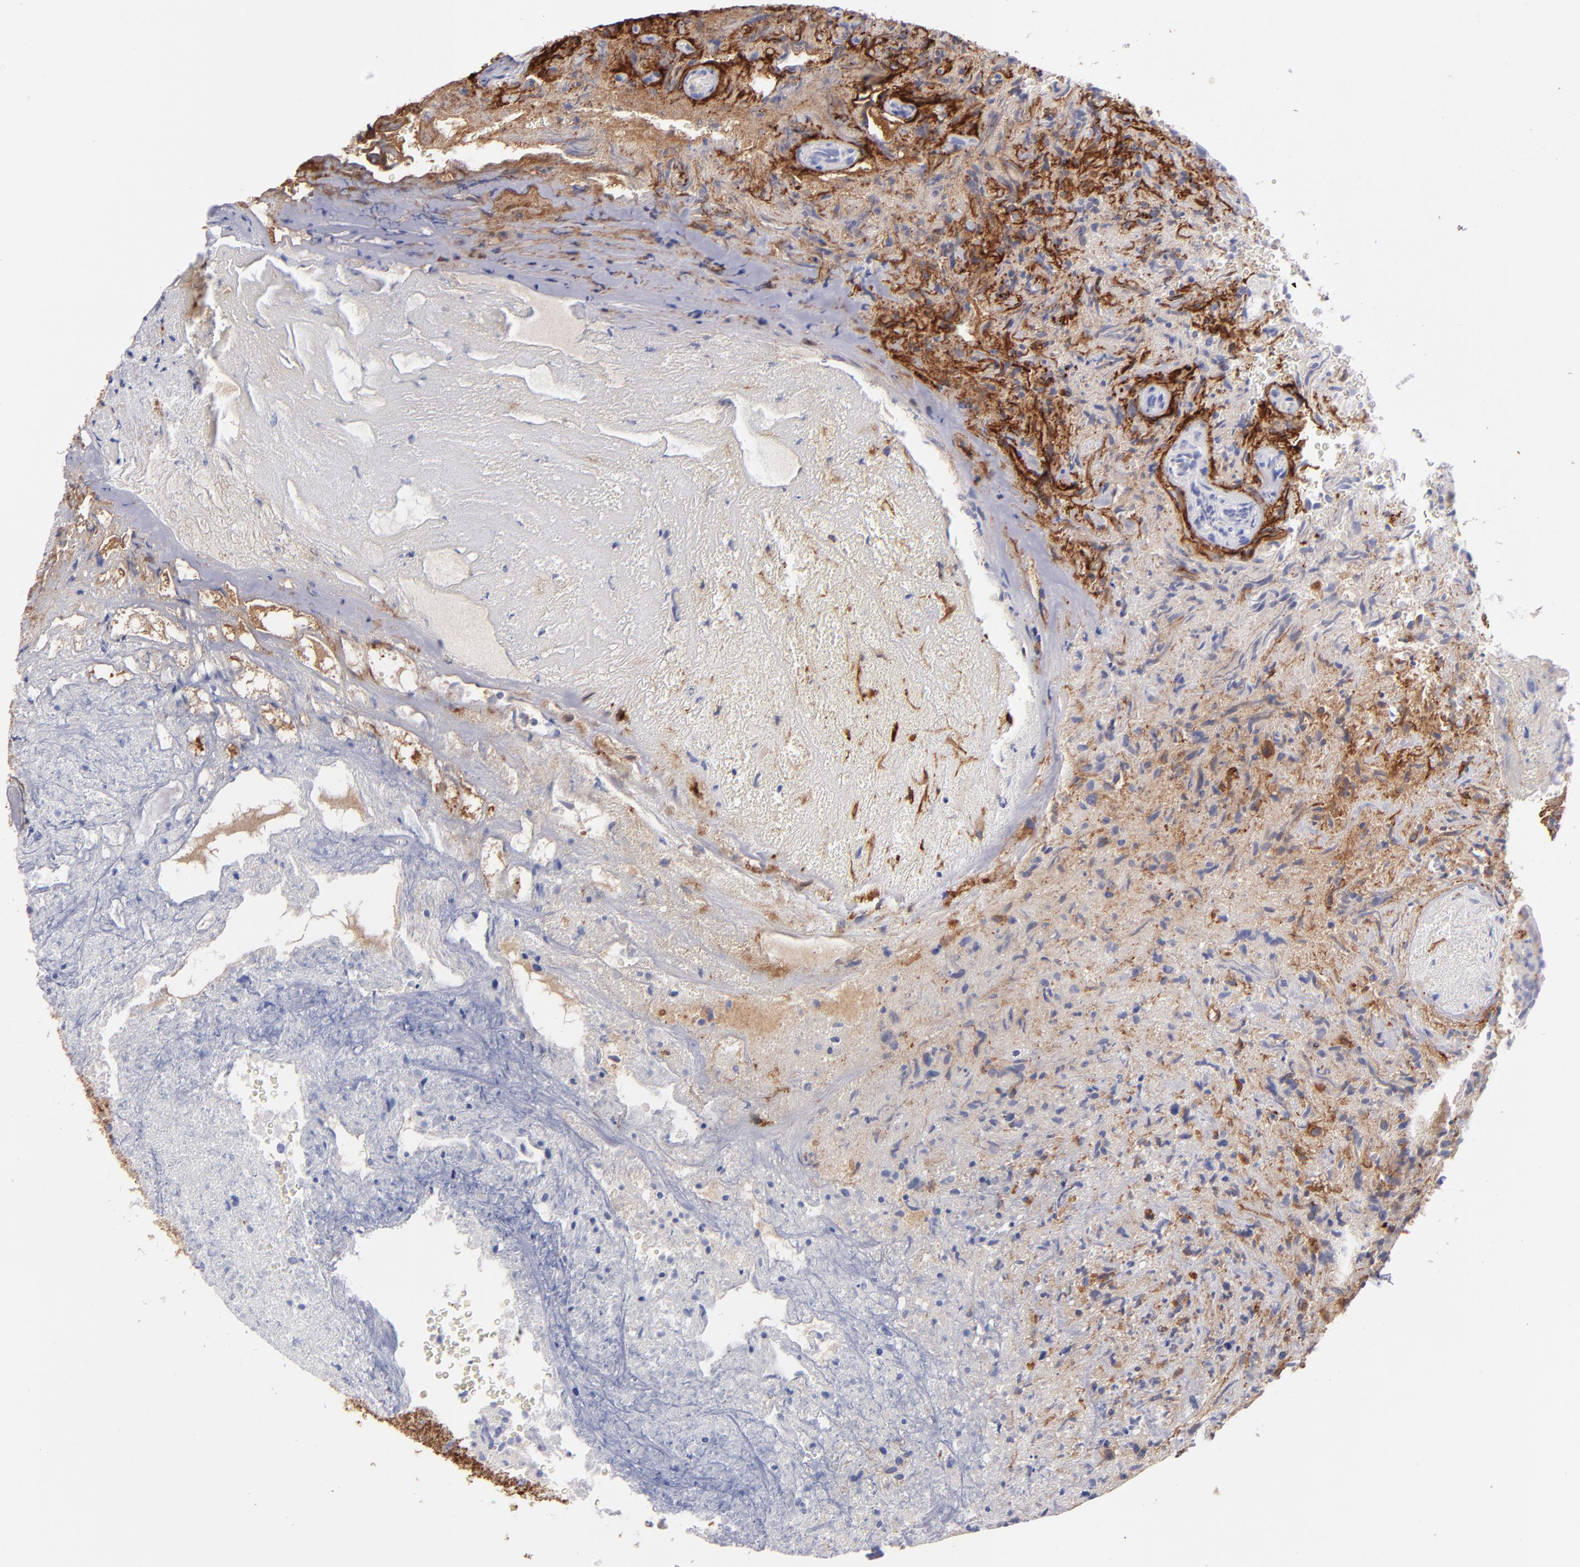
{"staining": {"intensity": "strong", "quantity": ">75%", "location": "cytoplasmic/membranous"}, "tissue": "glioma", "cell_type": "Tumor cells", "image_type": "cancer", "snomed": [{"axis": "morphology", "description": "Normal tissue, NOS"}, {"axis": "morphology", "description": "Glioma, malignant, High grade"}, {"axis": "topography", "description": "Cerebral cortex"}], "caption": "Strong cytoplasmic/membranous protein staining is identified in approximately >75% of tumor cells in malignant glioma (high-grade).", "gene": "AHNAK2", "patient": {"sex": "male", "age": 75}}